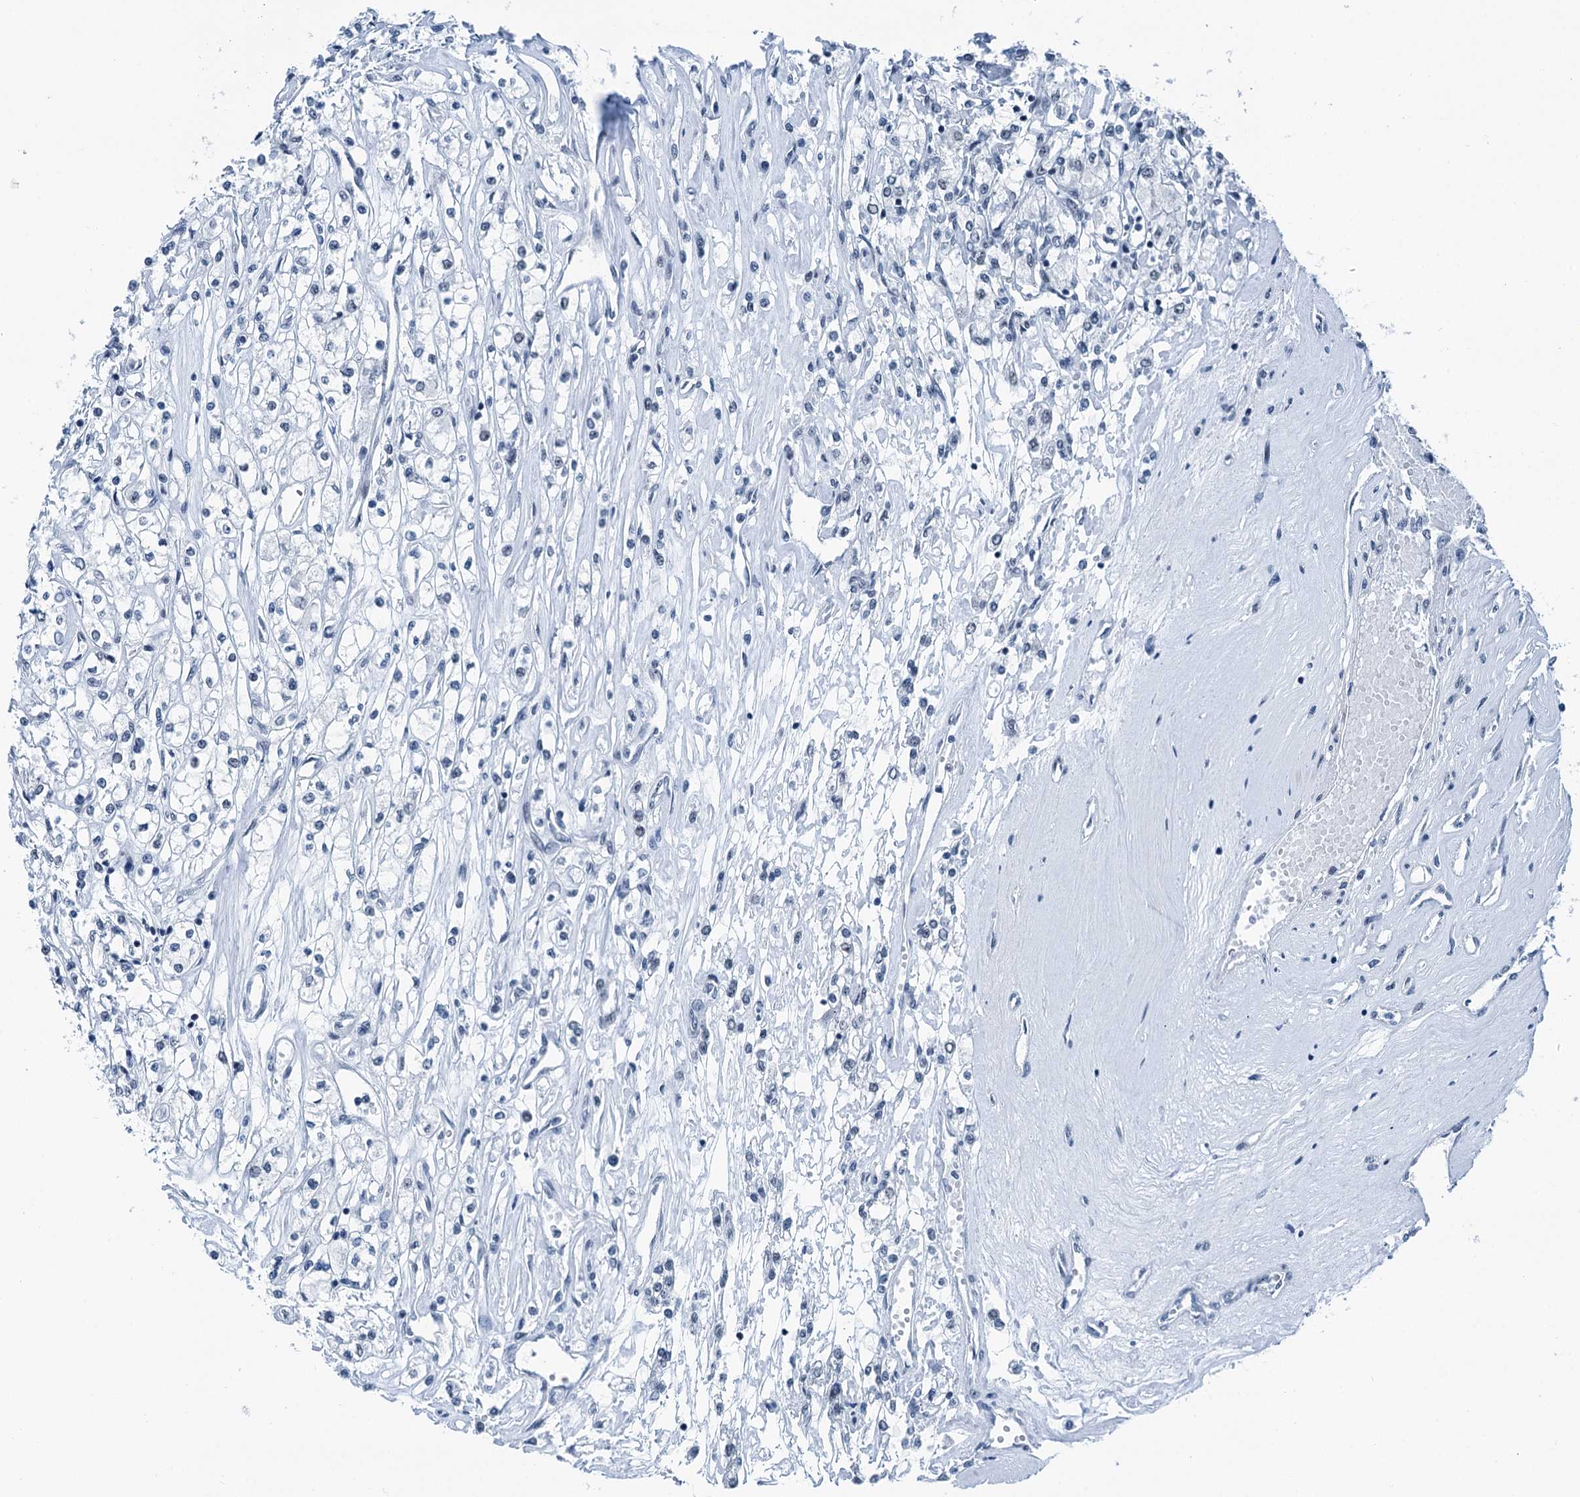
{"staining": {"intensity": "negative", "quantity": "none", "location": "none"}, "tissue": "renal cancer", "cell_type": "Tumor cells", "image_type": "cancer", "snomed": [{"axis": "morphology", "description": "Adenocarcinoma, NOS"}, {"axis": "topography", "description": "Kidney"}], "caption": "IHC of human adenocarcinoma (renal) displays no expression in tumor cells.", "gene": "TRPT1", "patient": {"sex": "female", "age": 59}}